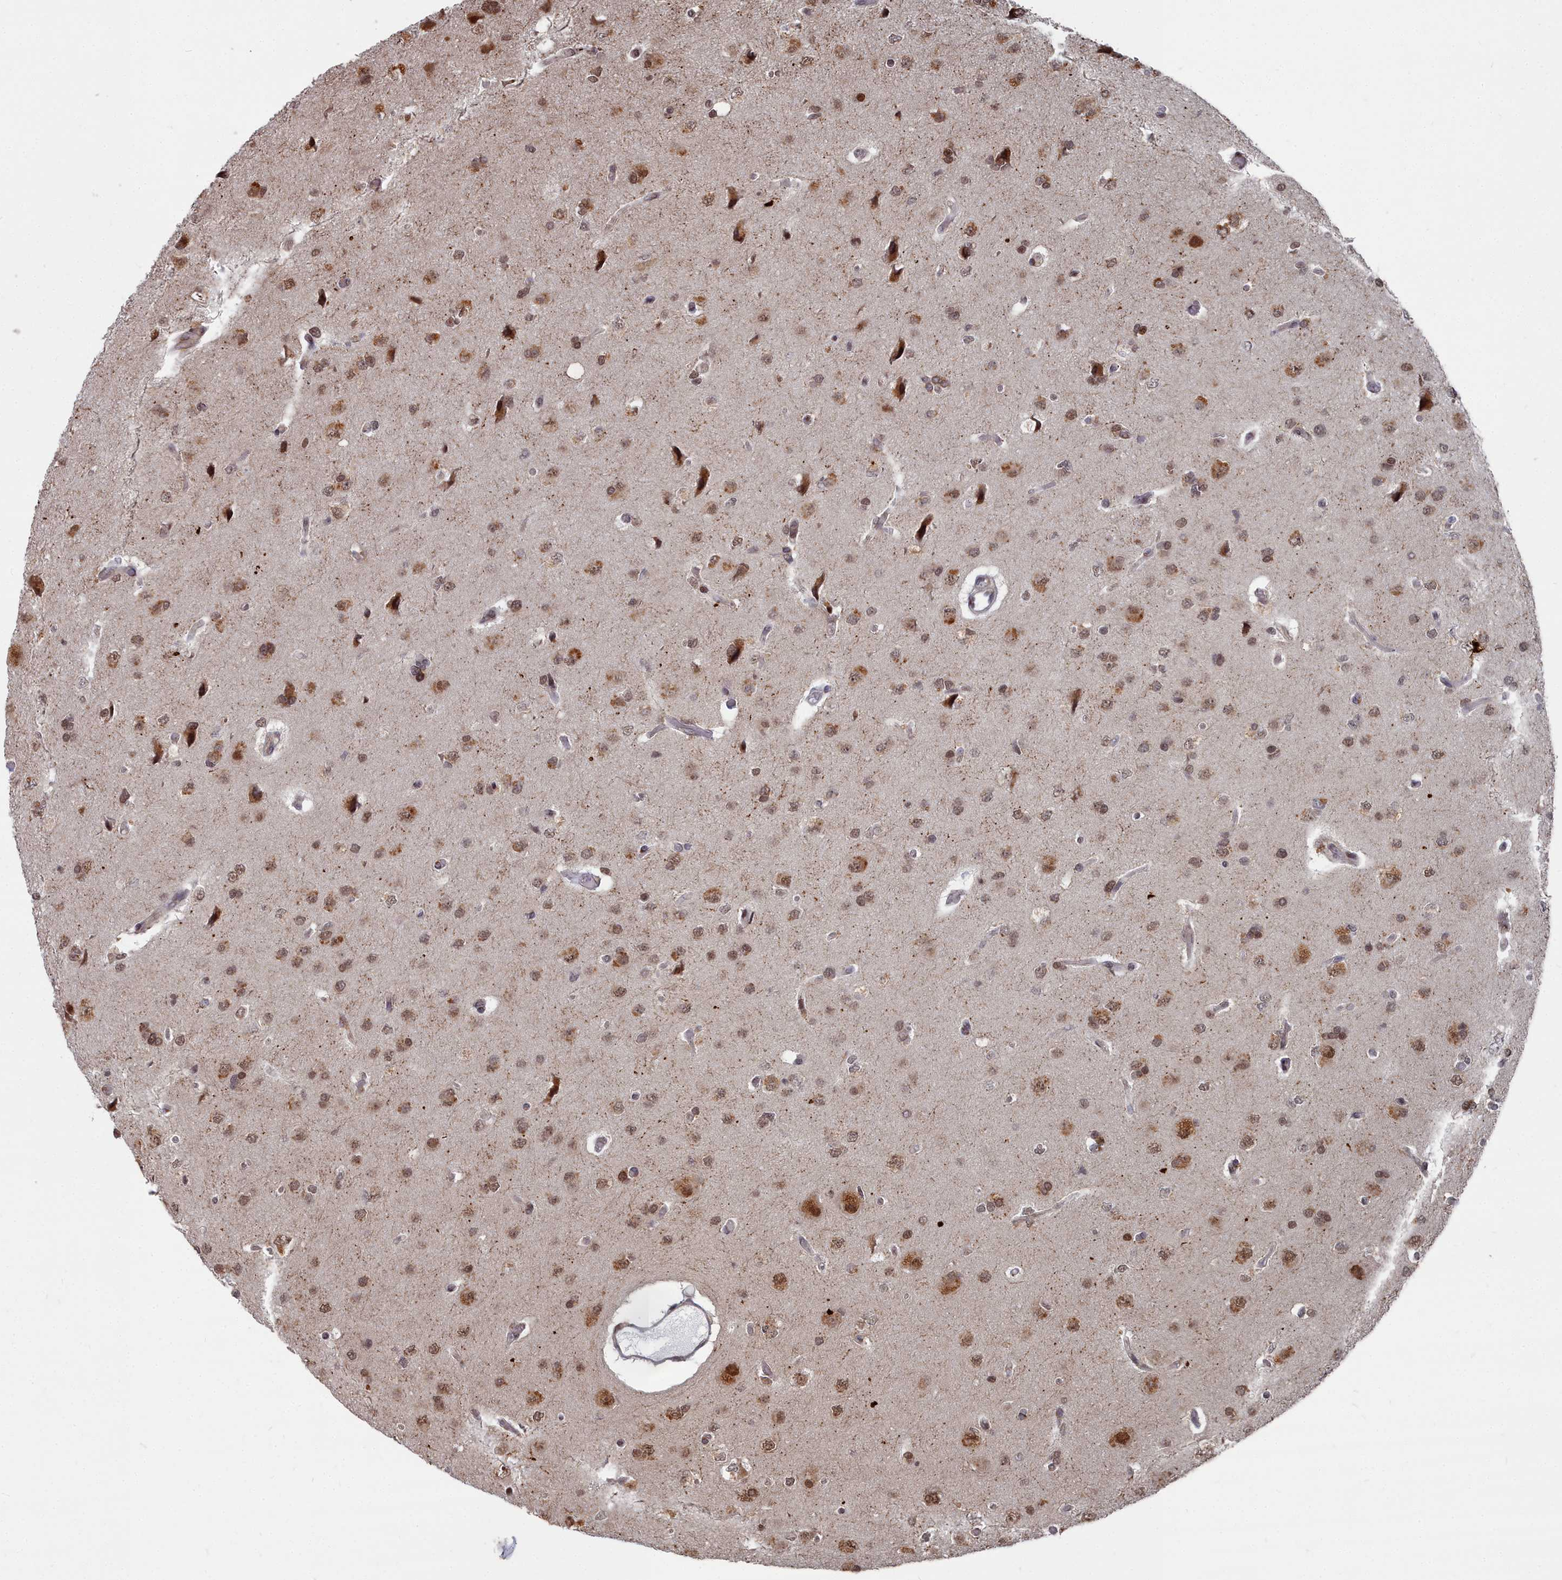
{"staining": {"intensity": "moderate", "quantity": ">75%", "location": "cytoplasmic/membranous,nuclear"}, "tissue": "glioma", "cell_type": "Tumor cells", "image_type": "cancer", "snomed": [{"axis": "morphology", "description": "Glioma, malignant, High grade"}, {"axis": "topography", "description": "Brain"}], "caption": "This is a histology image of IHC staining of malignant glioma (high-grade), which shows moderate positivity in the cytoplasmic/membranous and nuclear of tumor cells.", "gene": "RPS27A", "patient": {"sex": "male", "age": 77}}